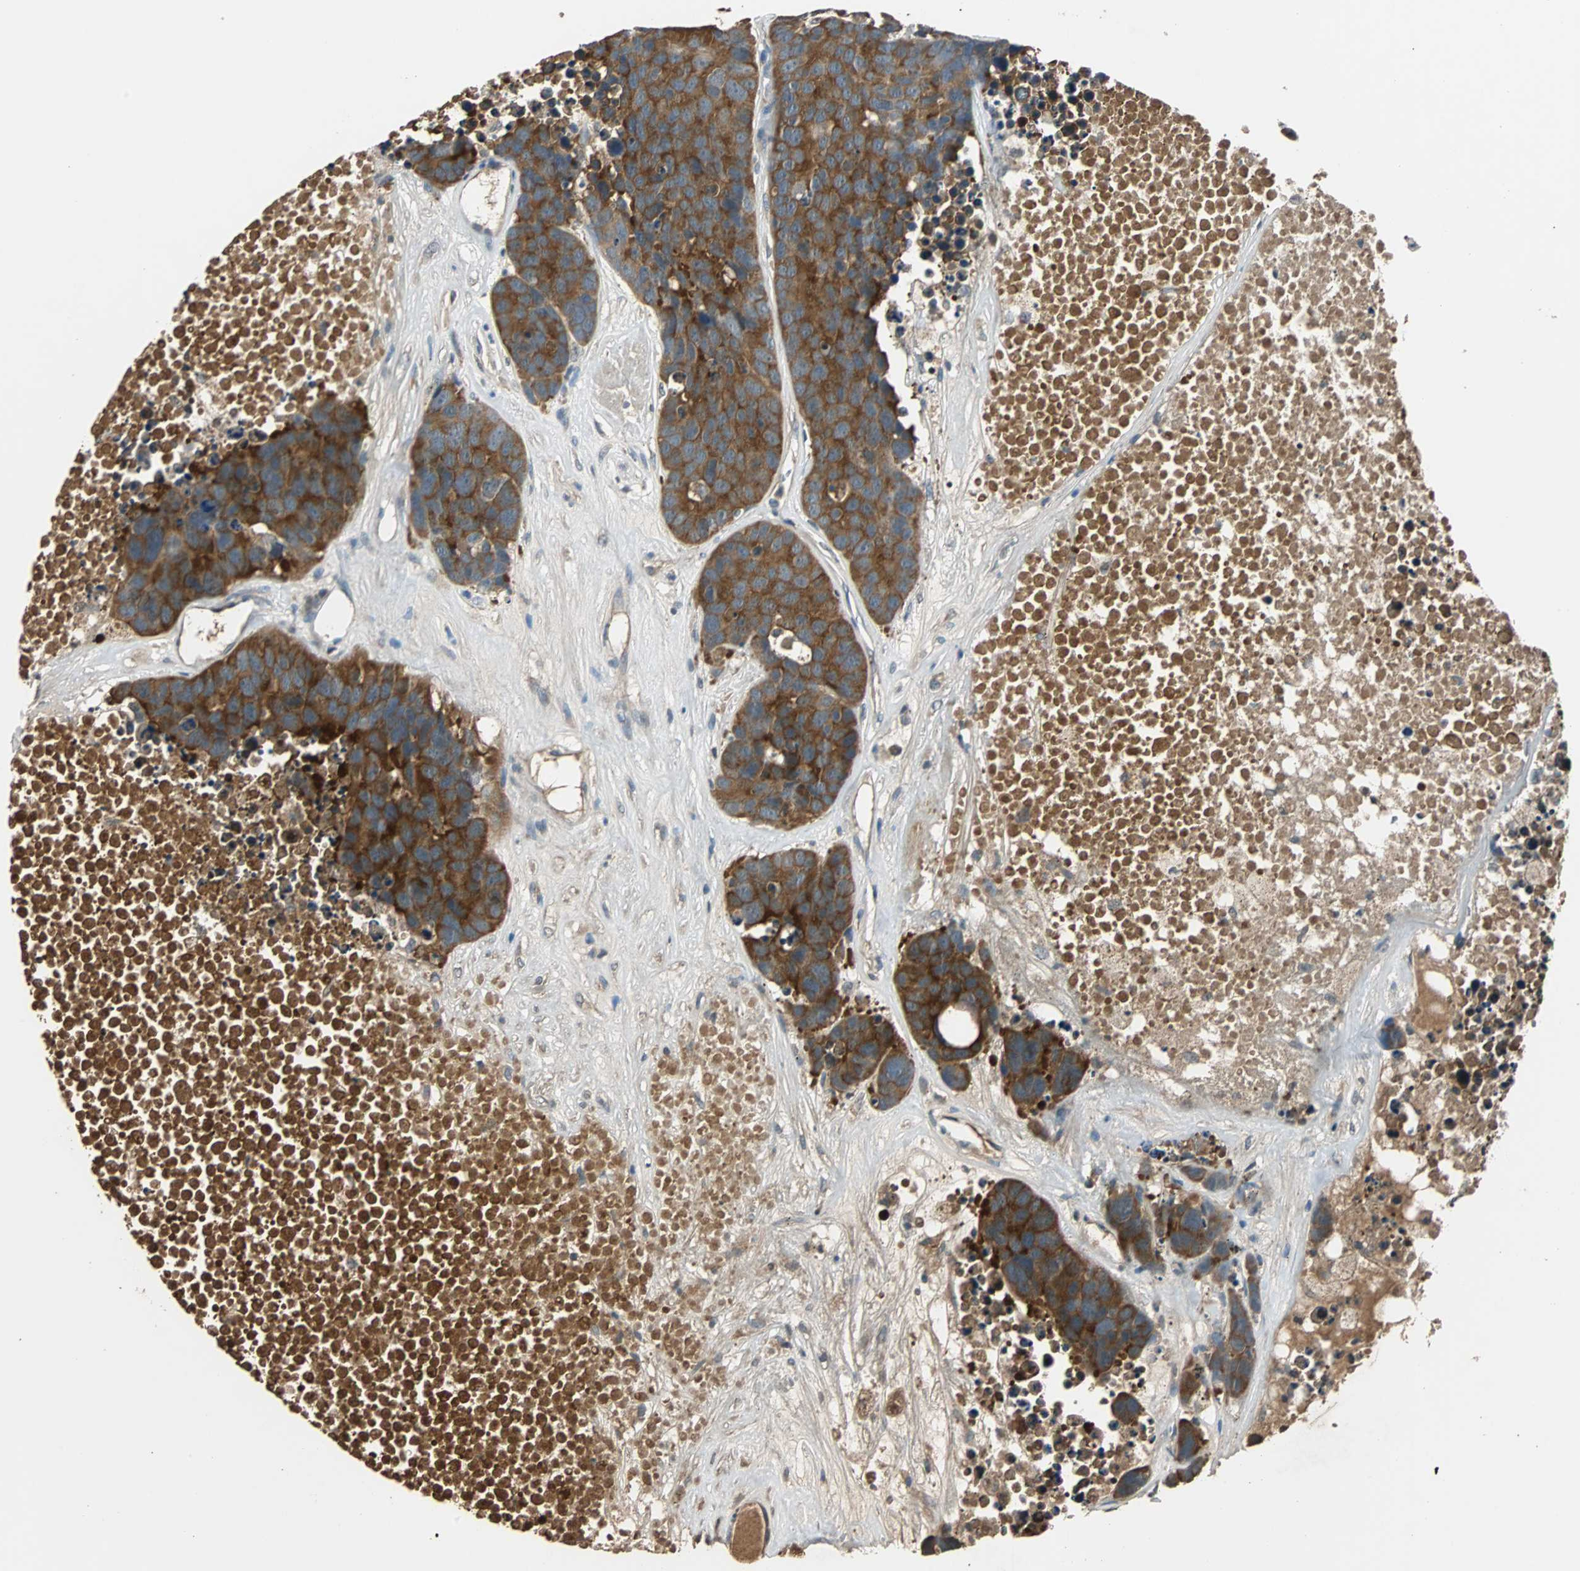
{"staining": {"intensity": "strong", "quantity": ">75%", "location": "cytoplasmic/membranous"}, "tissue": "carcinoid", "cell_type": "Tumor cells", "image_type": "cancer", "snomed": [{"axis": "morphology", "description": "Carcinoid, malignant, NOS"}, {"axis": "topography", "description": "Lung"}], "caption": "Carcinoid tissue displays strong cytoplasmic/membranous positivity in approximately >75% of tumor cells", "gene": "ABHD2", "patient": {"sex": "male", "age": 60}}